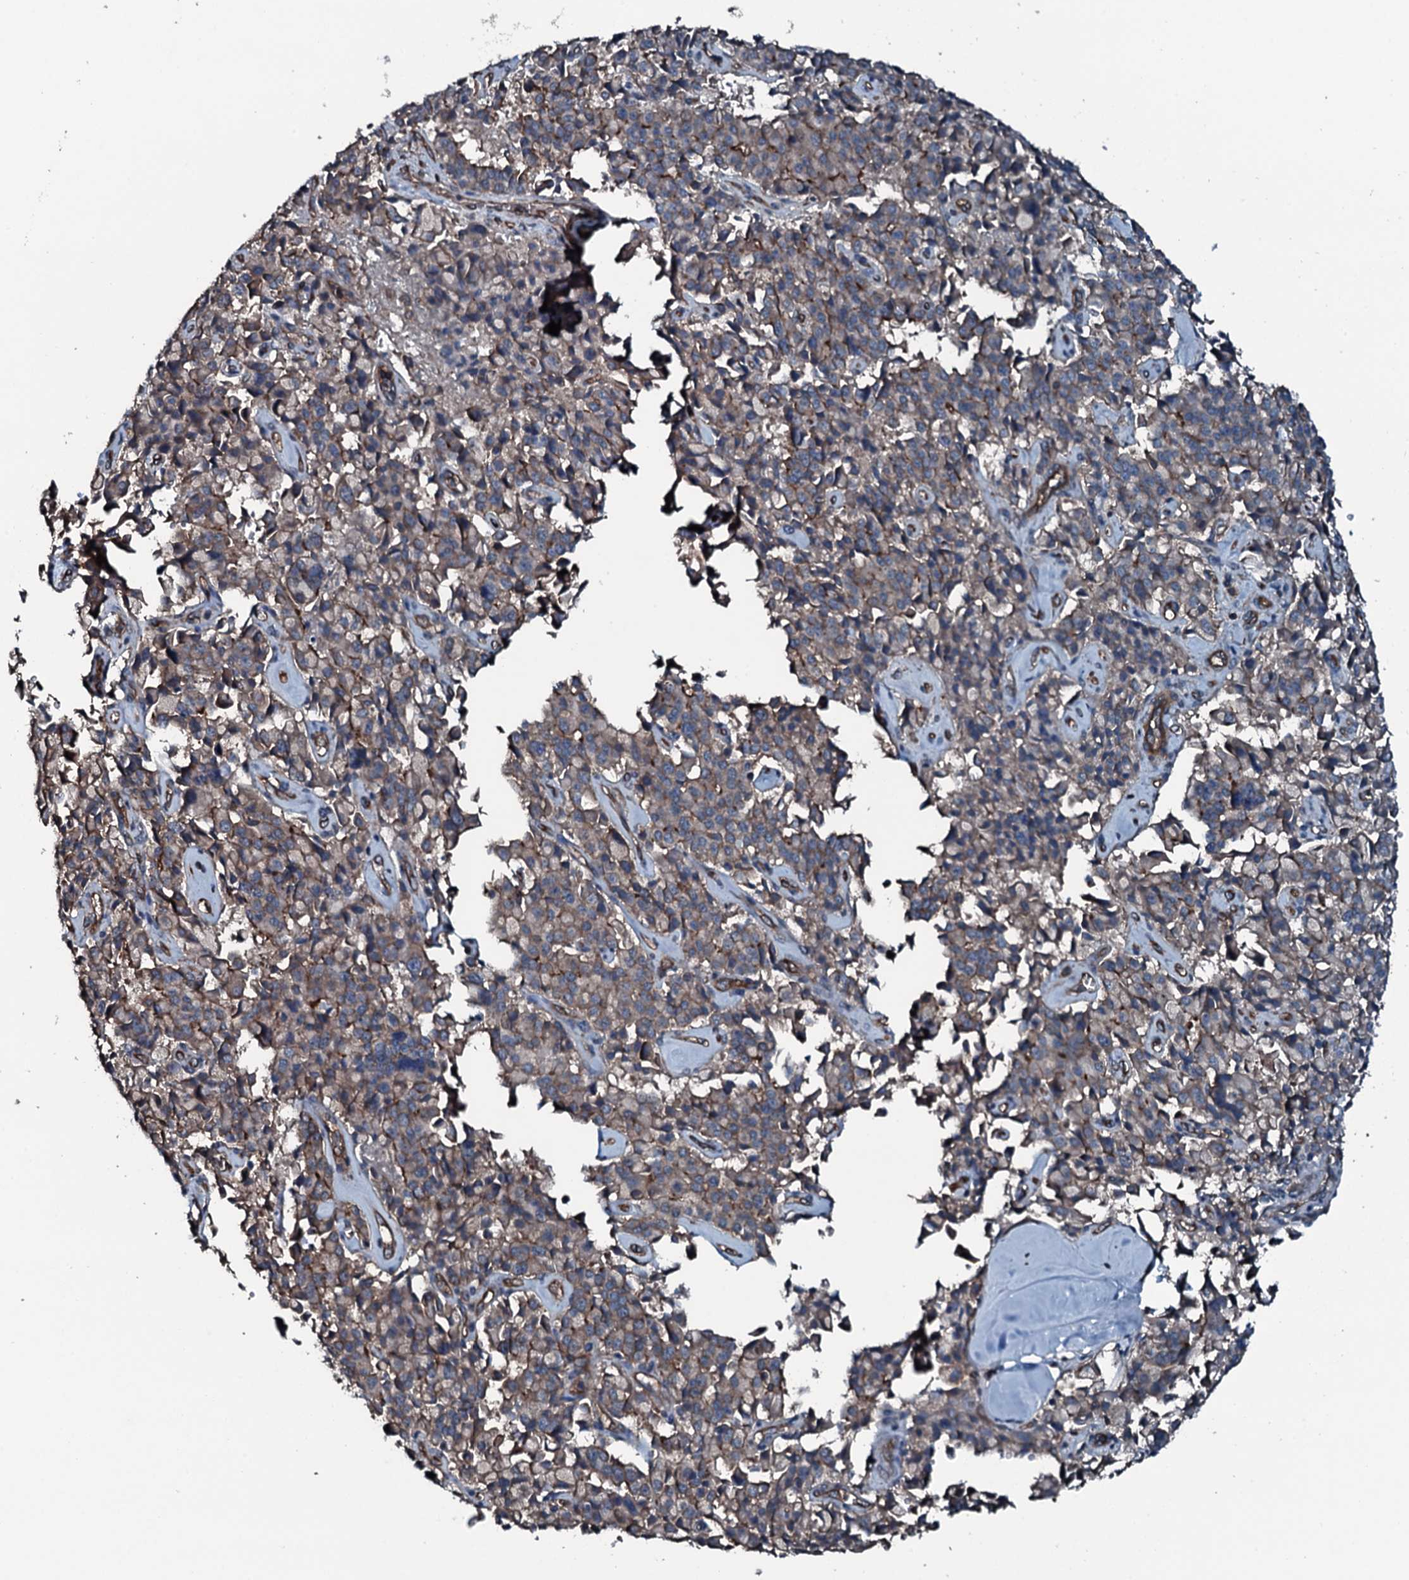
{"staining": {"intensity": "weak", "quantity": ">75%", "location": "cytoplasmic/membranous"}, "tissue": "pancreatic cancer", "cell_type": "Tumor cells", "image_type": "cancer", "snomed": [{"axis": "morphology", "description": "Adenocarcinoma, NOS"}, {"axis": "topography", "description": "Pancreas"}], "caption": "Protein expression by IHC displays weak cytoplasmic/membranous staining in about >75% of tumor cells in pancreatic cancer.", "gene": "SLC25A38", "patient": {"sex": "male", "age": 65}}